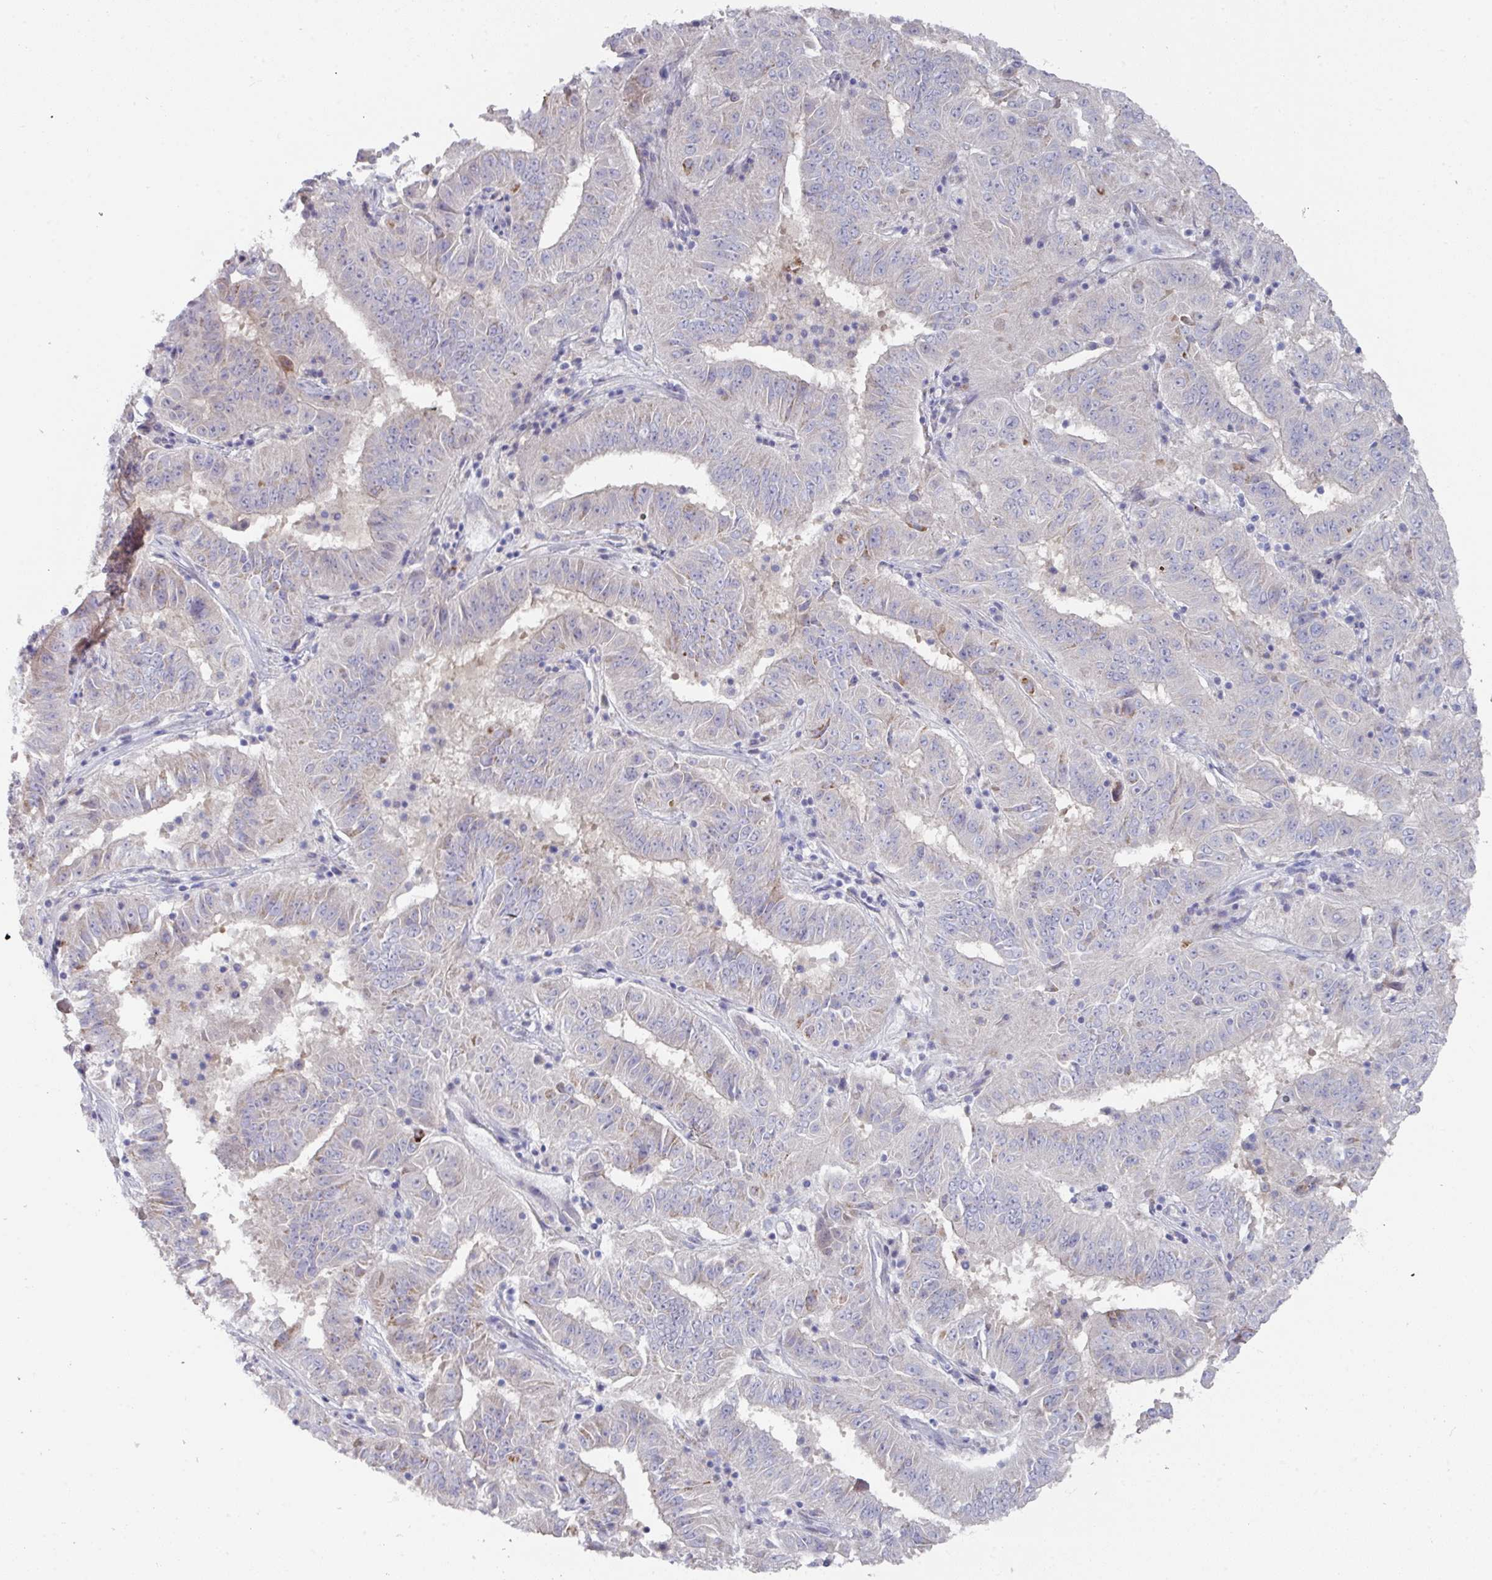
{"staining": {"intensity": "negative", "quantity": "none", "location": "none"}, "tissue": "pancreatic cancer", "cell_type": "Tumor cells", "image_type": "cancer", "snomed": [{"axis": "morphology", "description": "Adenocarcinoma, NOS"}, {"axis": "topography", "description": "Pancreas"}], "caption": "Micrograph shows no significant protein expression in tumor cells of pancreatic adenocarcinoma.", "gene": "NT5C1A", "patient": {"sex": "male", "age": 63}}